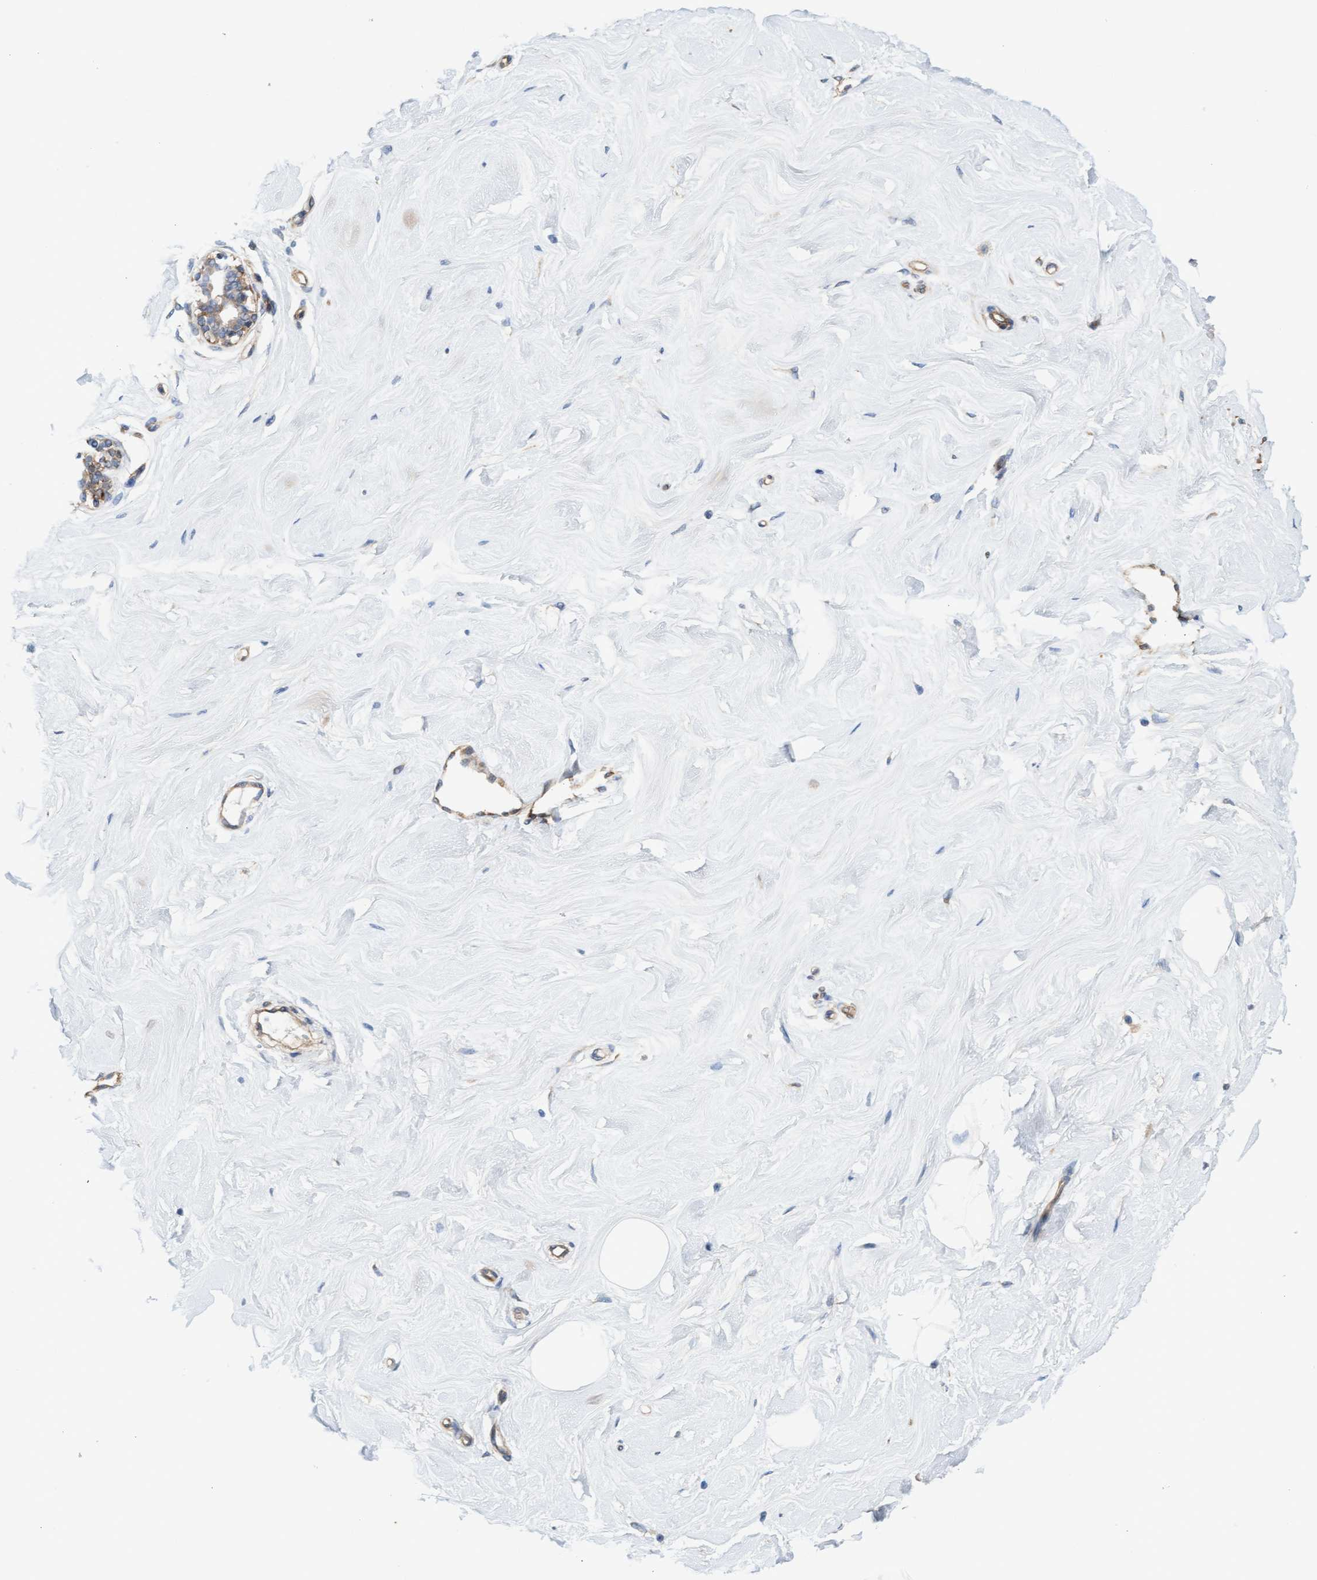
{"staining": {"intensity": "negative", "quantity": "none", "location": "none"}, "tissue": "breast", "cell_type": "Adipocytes", "image_type": "normal", "snomed": [{"axis": "morphology", "description": "Normal tissue, NOS"}, {"axis": "topography", "description": "Breast"}], "caption": "Immunohistochemical staining of unremarkable human breast displays no significant expression in adipocytes.", "gene": "FMNL3", "patient": {"sex": "female", "age": 23}}